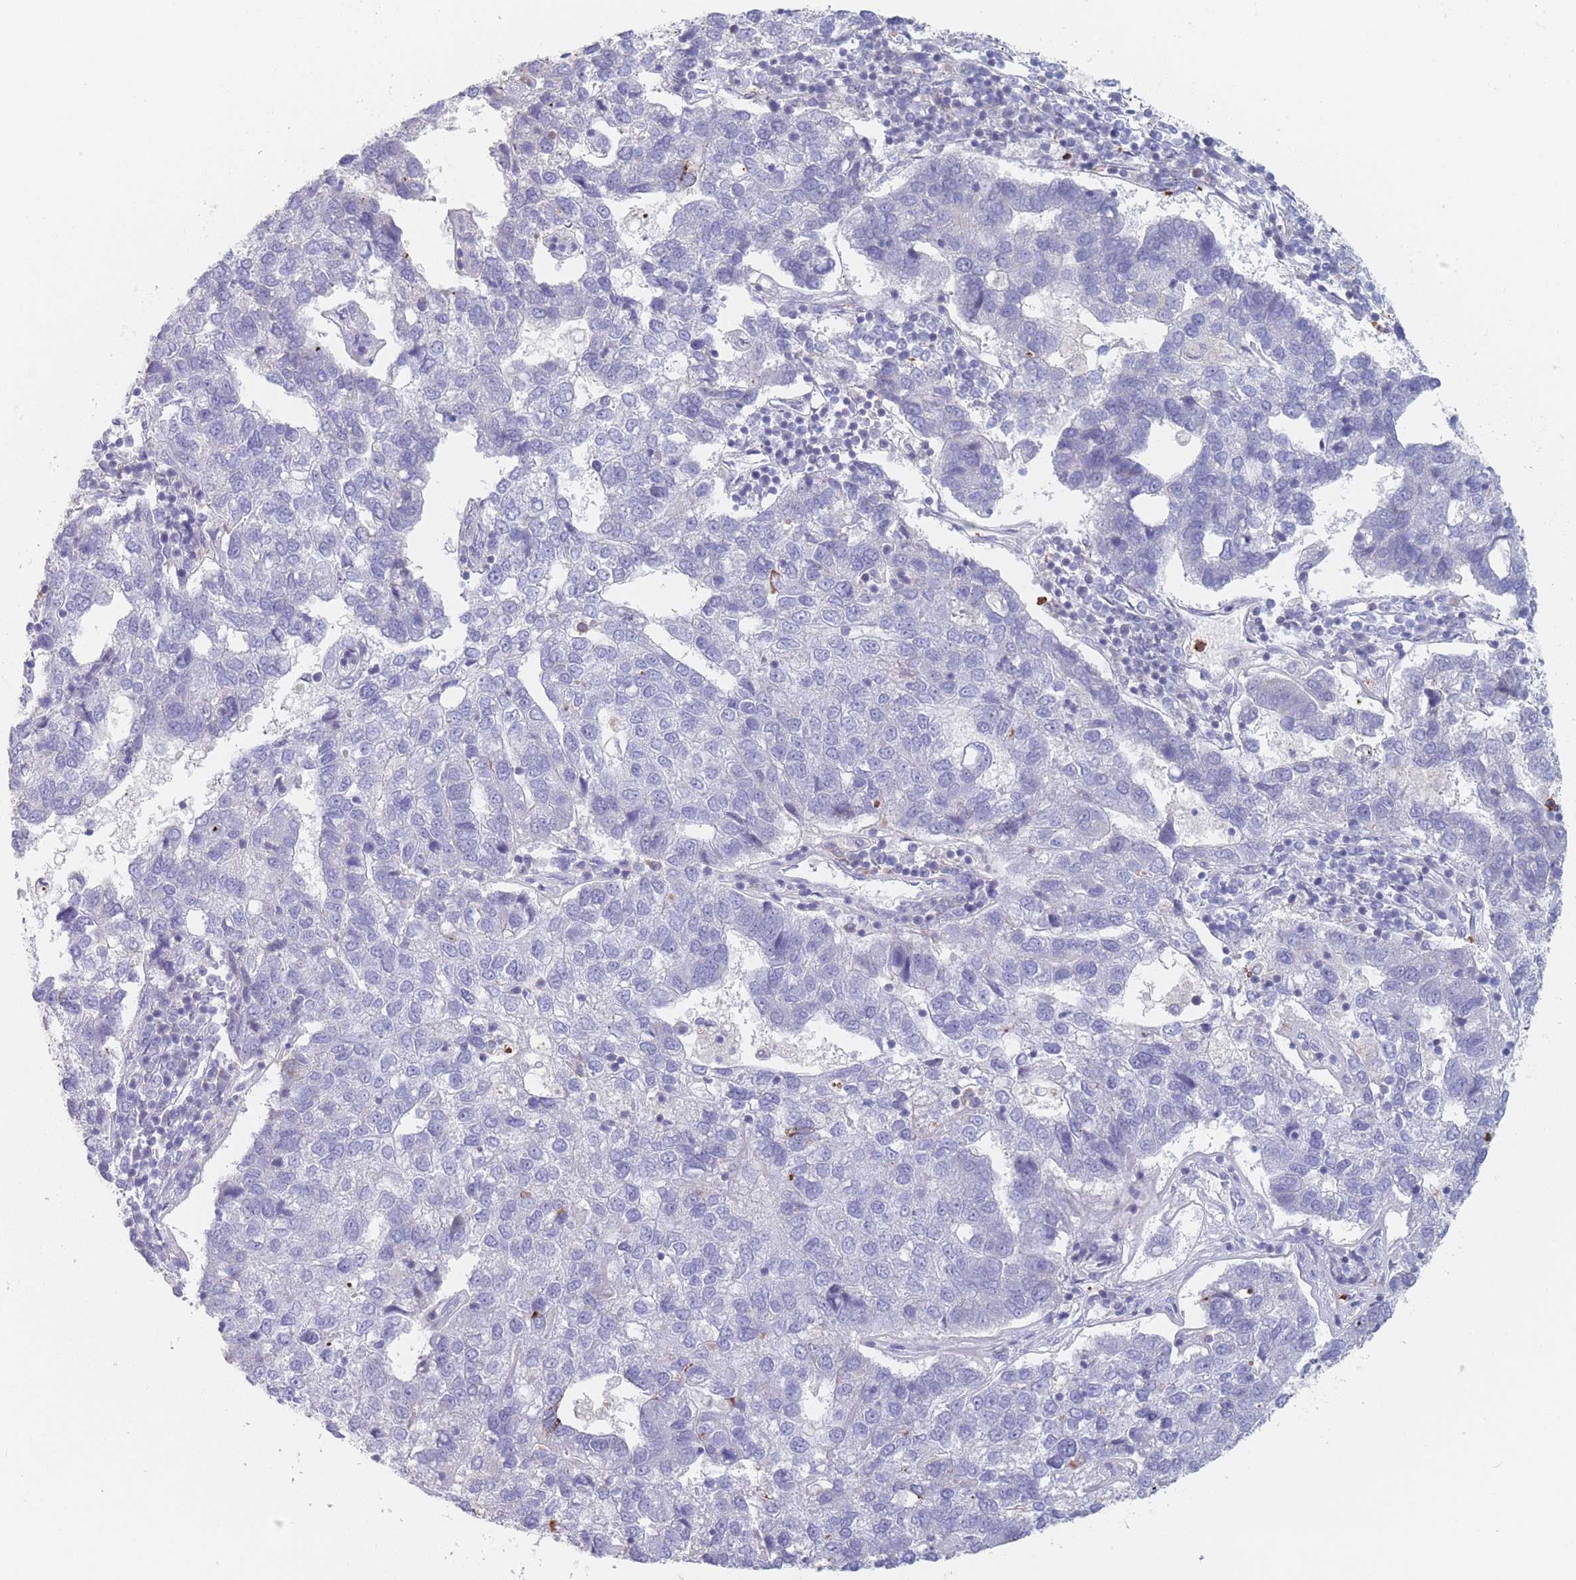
{"staining": {"intensity": "negative", "quantity": "none", "location": "none"}, "tissue": "pancreatic cancer", "cell_type": "Tumor cells", "image_type": "cancer", "snomed": [{"axis": "morphology", "description": "Adenocarcinoma, NOS"}, {"axis": "topography", "description": "Pancreas"}], "caption": "This is an immunohistochemistry (IHC) photomicrograph of human pancreatic adenocarcinoma. There is no positivity in tumor cells.", "gene": "ATP1A3", "patient": {"sex": "female", "age": 61}}